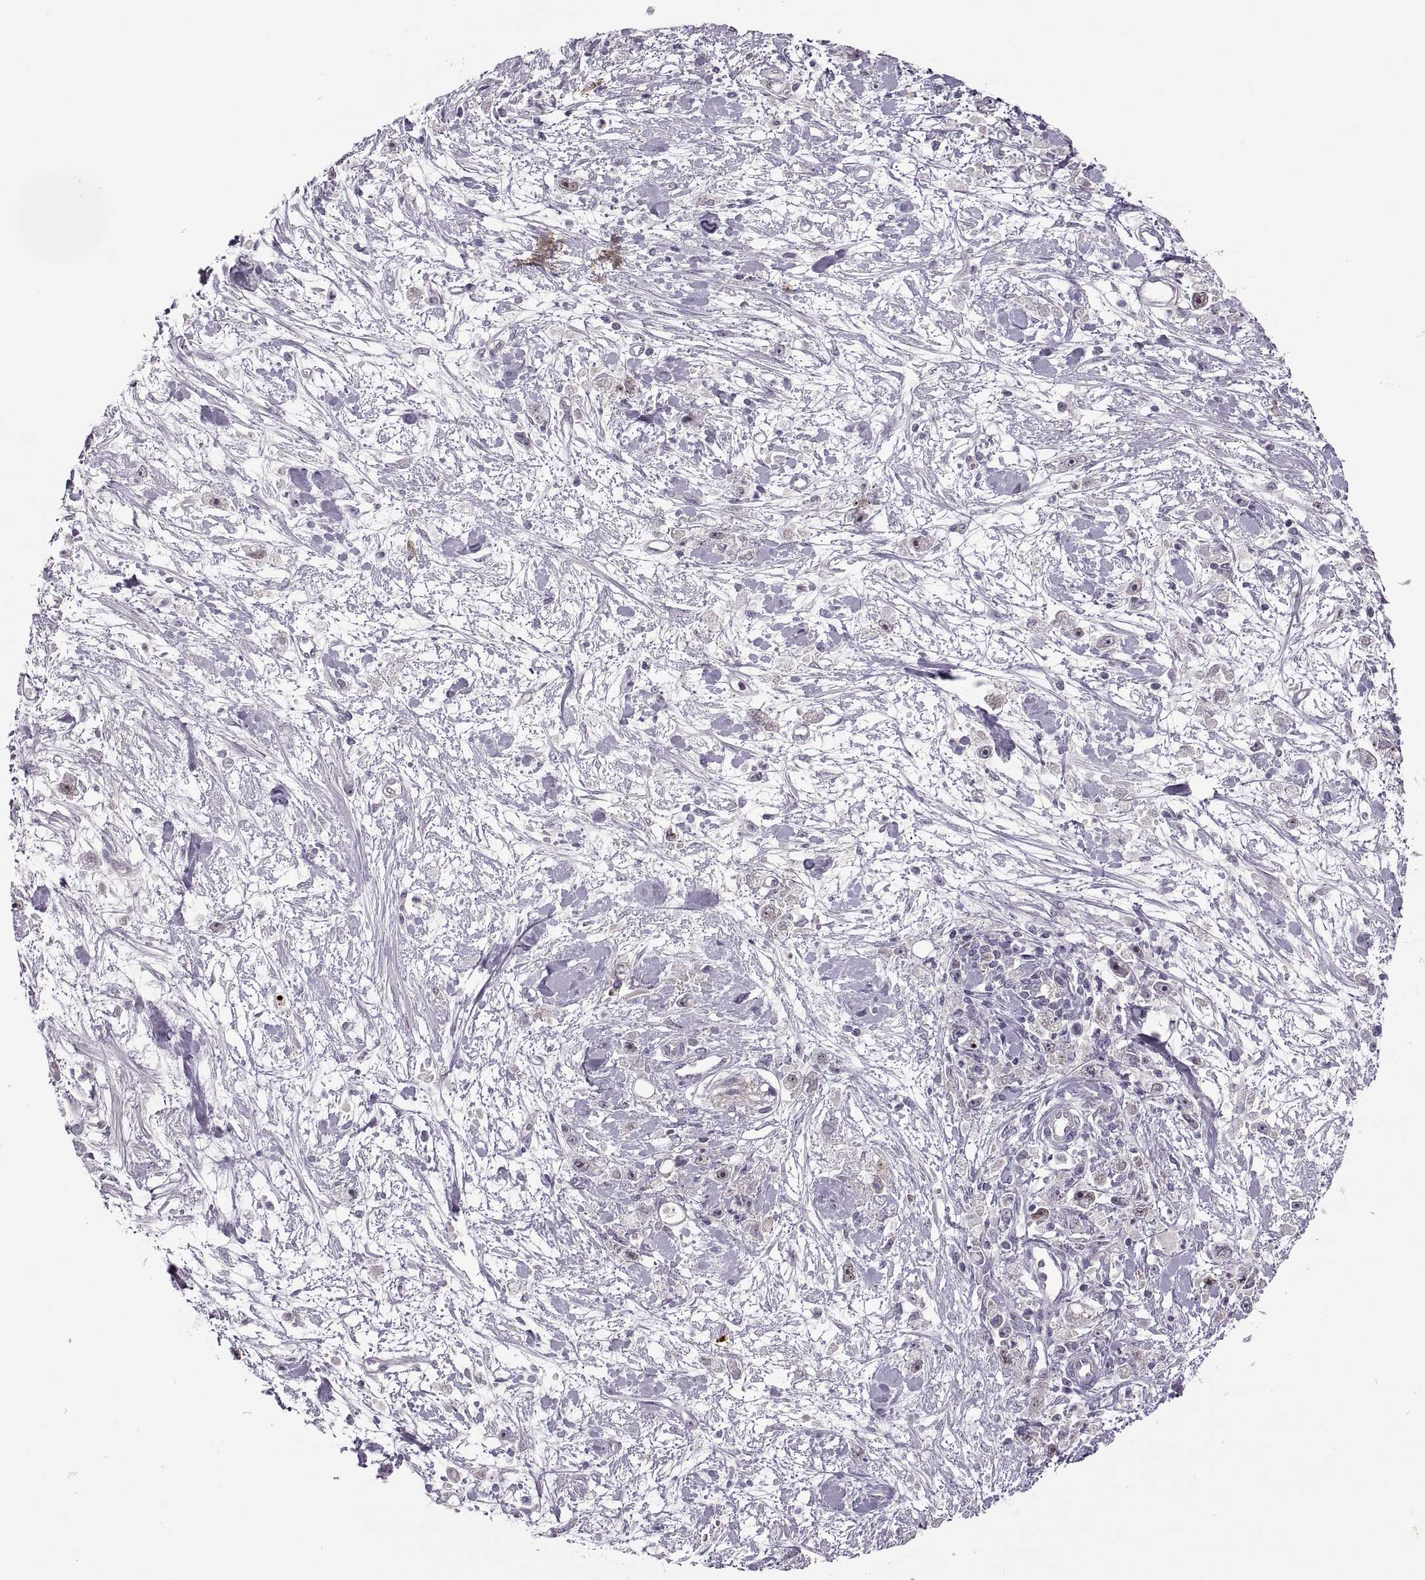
{"staining": {"intensity": "negative", "quantity": "none", "location": "none"}, "tissue": "stomach cancer", "cell_type": "Tumor cells", "image_type": "cancer", "snomed": [{"axis": "morphology", "description": "Adenocarcinoma, NOS"}, {"axis": "topography", "description": "Stomach"}], "caption": "IHC photomicrograph of stomach adenocarcinoma stained for a protein (brown), which displays no staining in tumor cells. (Brightfield microscopy of DAB (3,3'-diaminobenzidine) immunohistochemistry (IHC) at high magnification).", "gene": "CHCT1", "patient": {"sex": "female", "age": 59}}